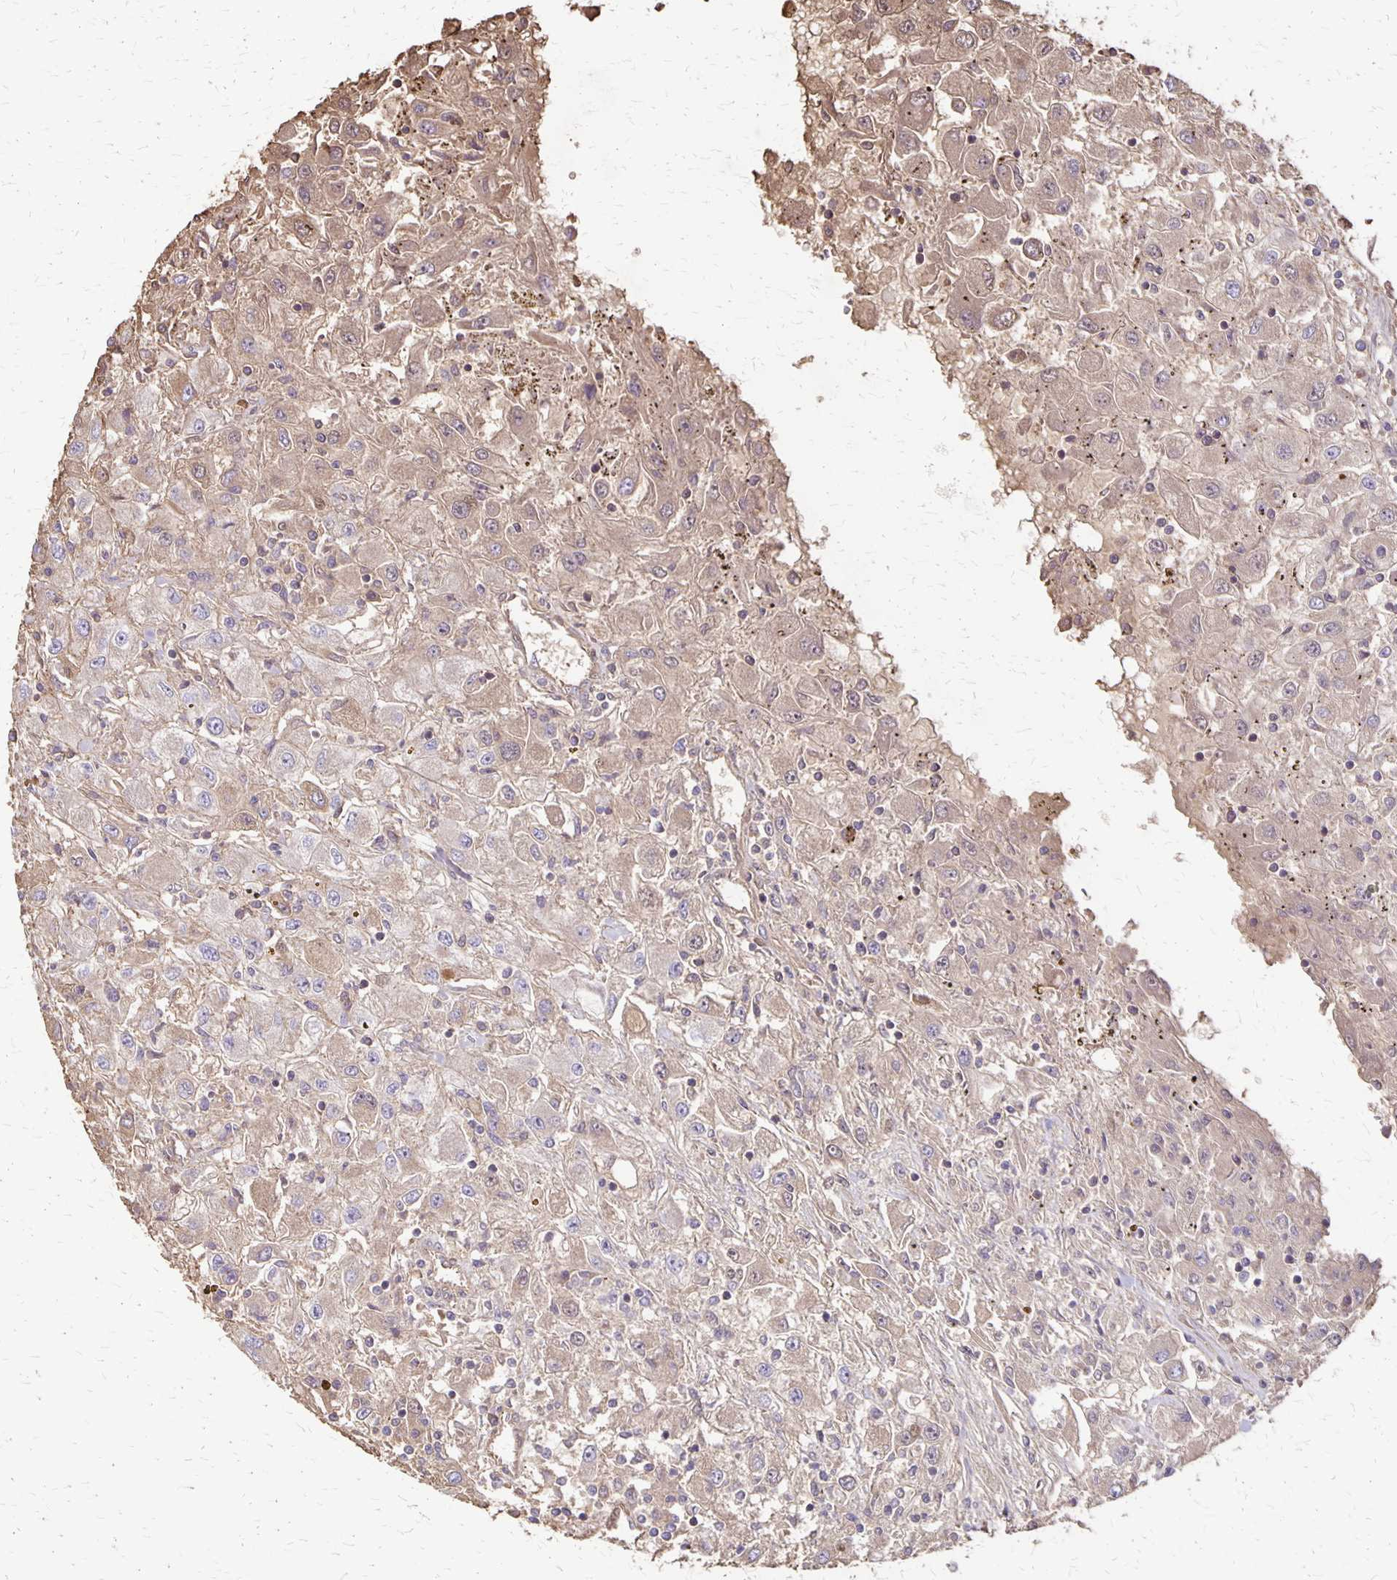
{"staining": {"intensity": "weak", "quantity": "<25%", "location": "cytoplasmic/membranous"}, "tissue": "renal cancer", "cell_type": "Tumor cells", "image_type": "cancer", "snomed": [{"axis": "morphology", "description": "Adenocarcinoma, NOS"}, {"axis": "topography", "description": "Kidney"}], "caption": "IHC image of human renal adenocarcinoma stained for a protein (brown), which shows no staining in tumor cells.", "gene": "PROM2", "patient": {"sex": "female", "age": 67}}